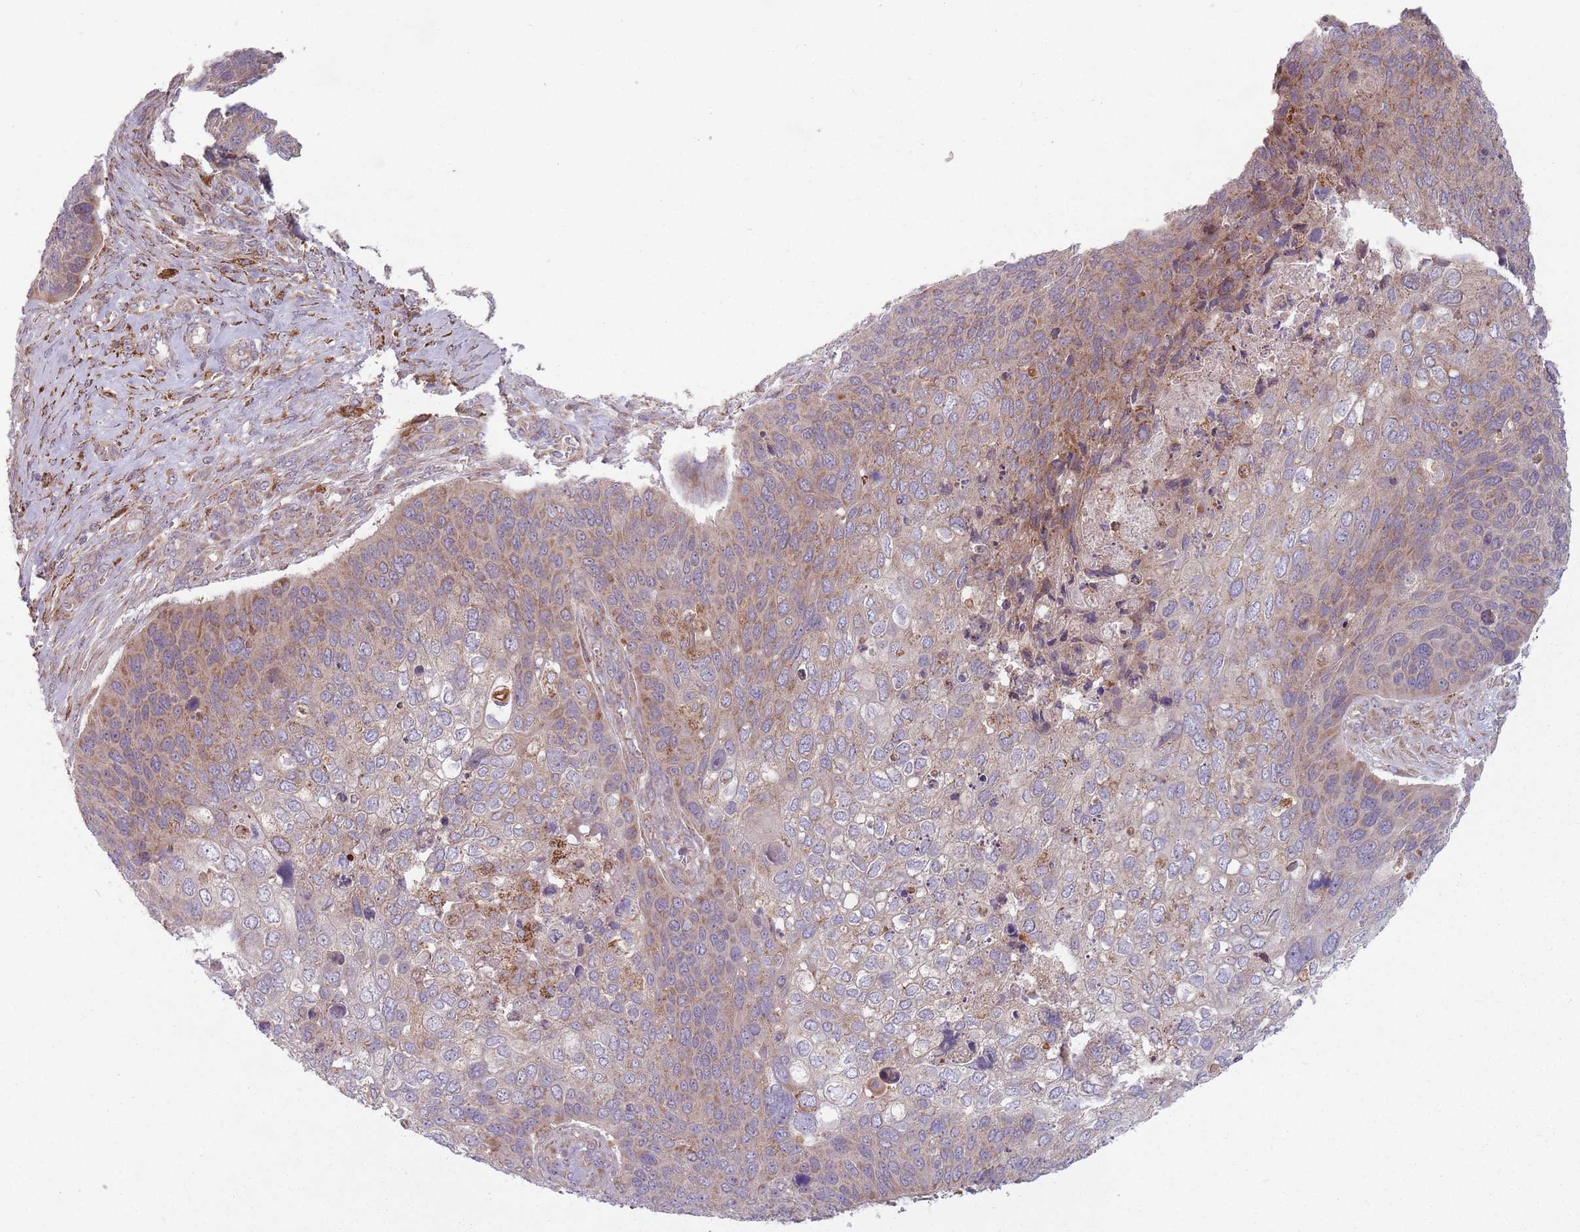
{"staining": {"intensity": "moderate", "quantity": "25%-75%", "location": "cytoplasmic/membranous"}, "tissue": "skin cancer", "cell_type": "Tumor cells", "image_type": "cancer", "snomed": [{"axis": "morphology", "description": "Basal cell carcinoma"}, {"axis": "topography", "description": "Skin"}], "caption": "High-magnification brightfield microscopy of skin basal cell carcinoma stained with DAB (brown) and counterstained with hematoxylin (blue). tumor cells exhibit moderate cytoplasmic/membranous staining is identified in about25%-75% of cells.", "gene": "OR10Q1", "patient": {"sex": "female", "age": 74}}